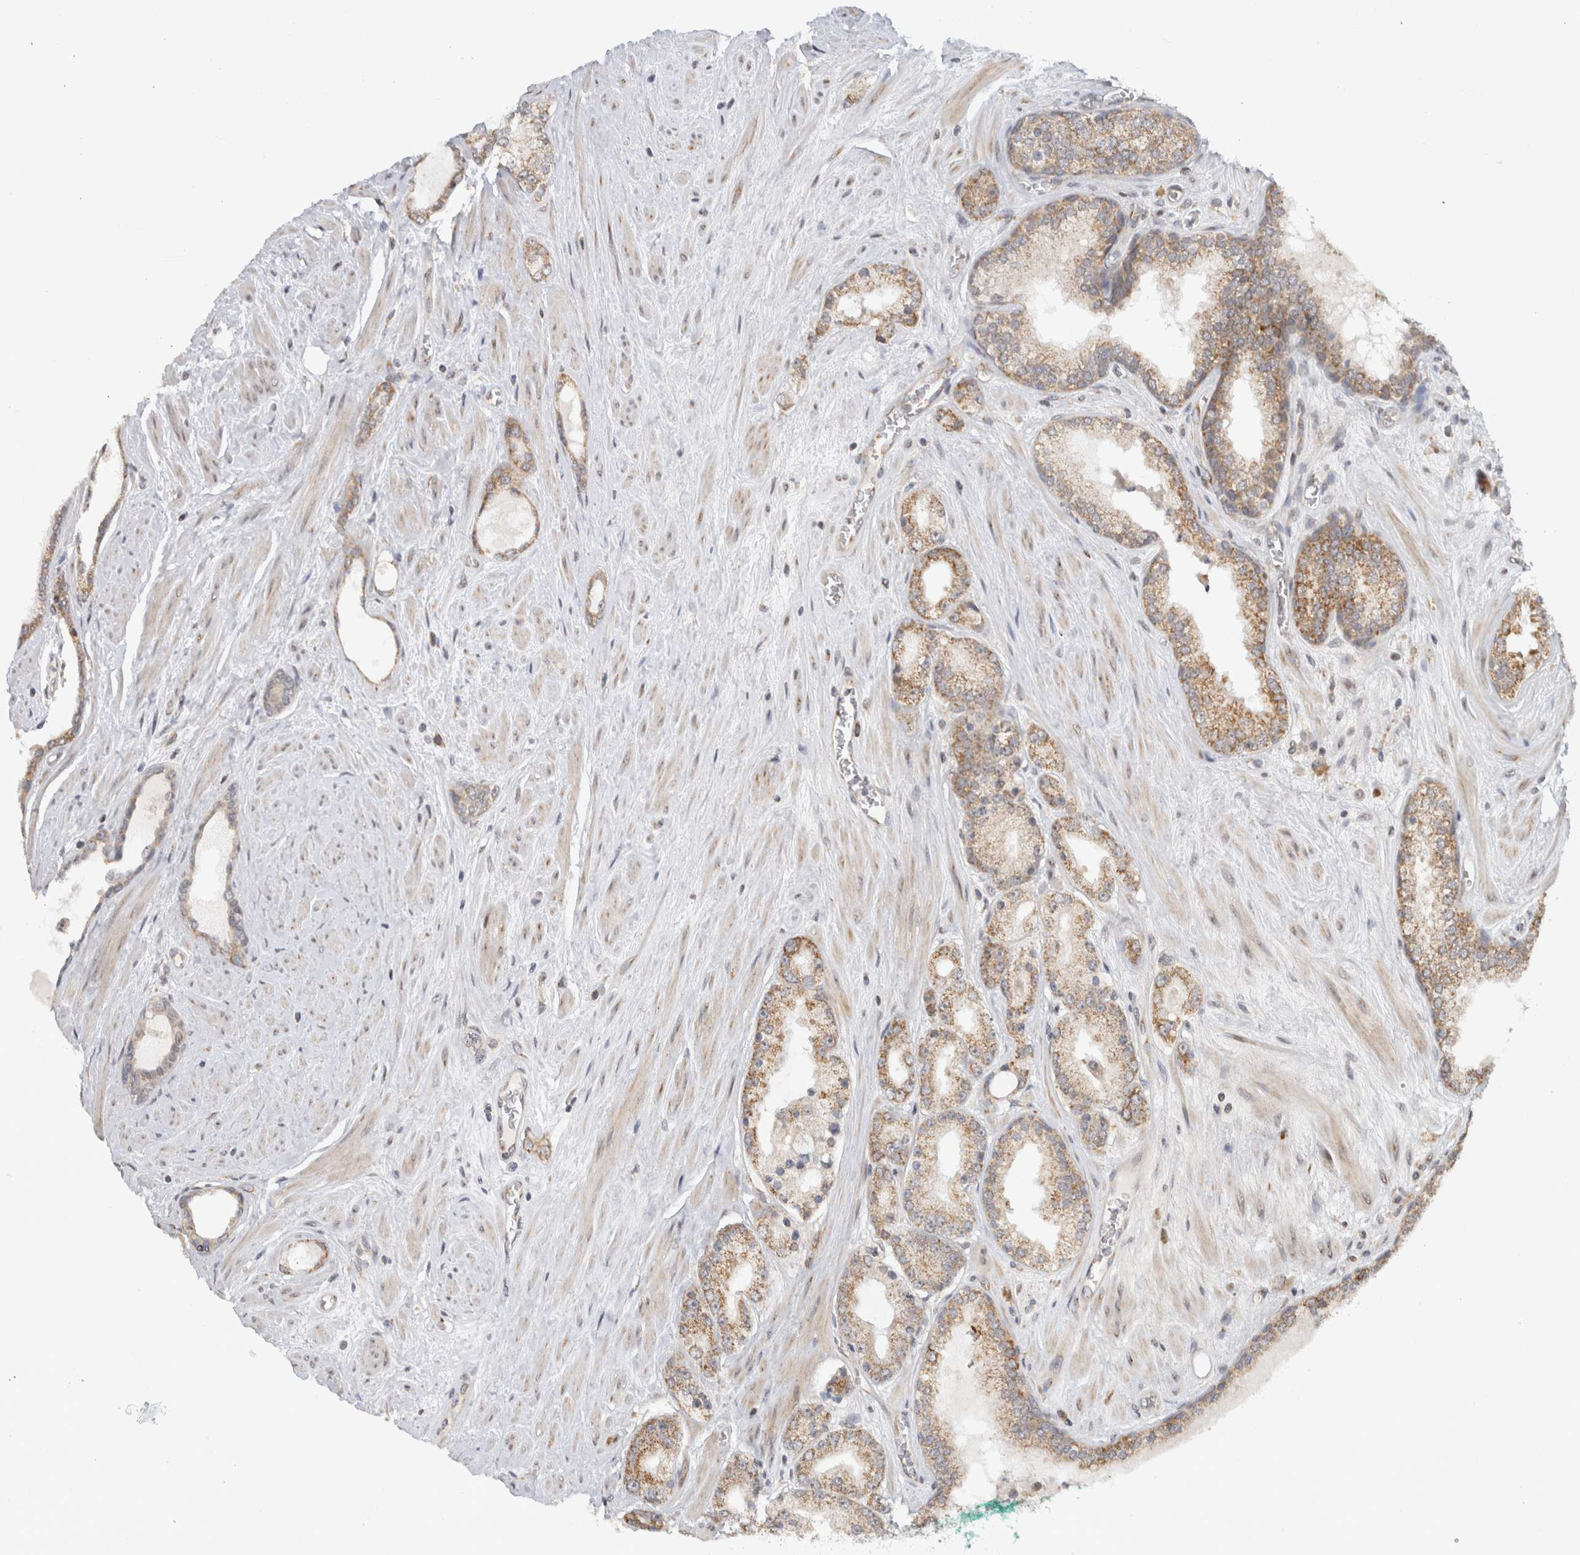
{"staining": {"intensity": "moderate", "quantity": "25%-75%", "location": "cytoplasmic/membranous"}, "tissue": "prostate cancer", "cell_type": "Tumor cells", "image_type": "cancer", "snomed": [{"axis": "morphology", "description": "Adenocarcinoma, Low grade"}, {"axis": "topography", "description": "Prostate"}], "caption": "High-magnification brightfield microscopy of prostate cancer (adenocarcinoma (low-grade)) stained with DAB (brown) and counterstained with hematoxylin (blue). tumor cells exhibit moderate cytoplasmic/membranous positivity is appreciated in approximately25%-75% of cells.", "gene": "CMC2", "patient": {"sex": "male", "age": 62}}